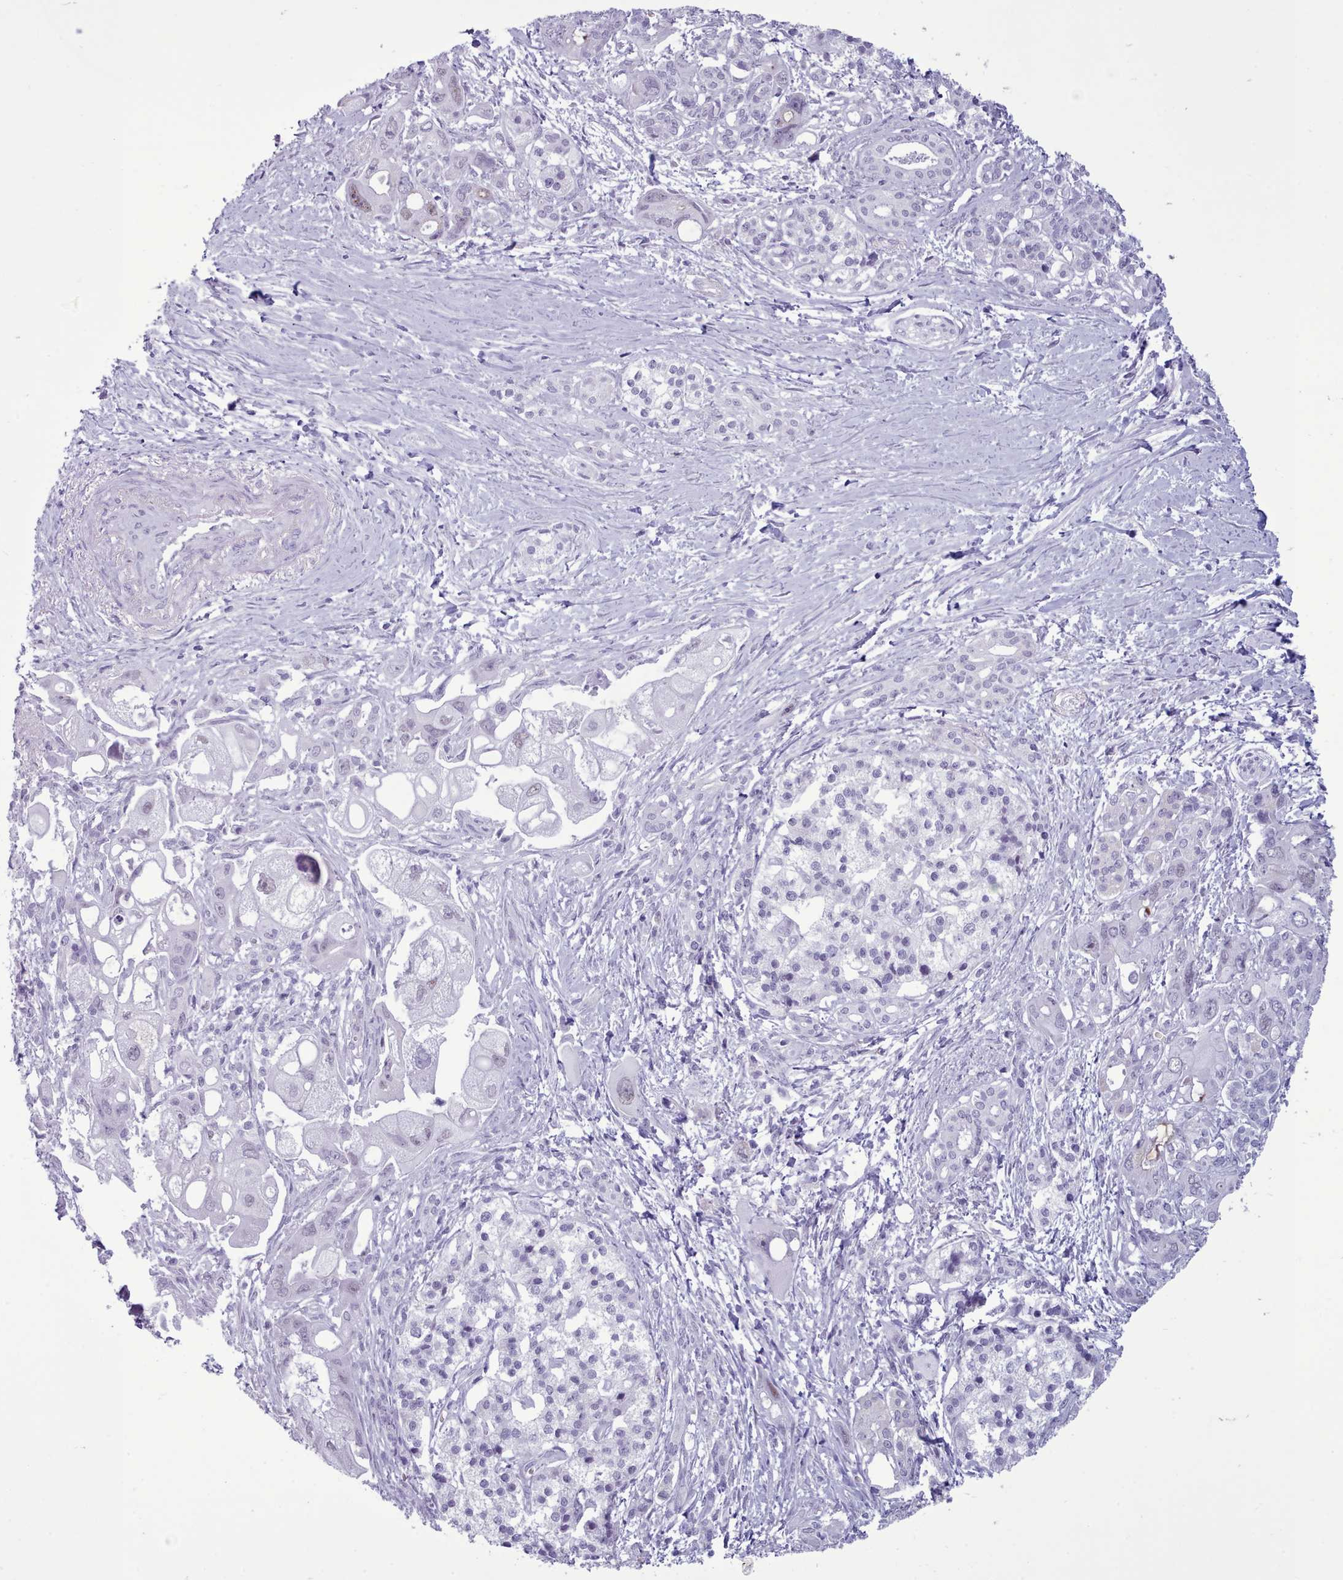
{"staining": {"intensity": "negative", "quantity": "none", "location": "none"}, "tissue": "pancreatic cancer", "cell_type": "Tumor cells", "image_type": "cancer", "snomed": [{"axis": "morphology", "description": "Adenocarcinoma, NOS"}, {"axis": "topography", "description": "Pancreas"}], "caption": "This is an IHC photomicrograph of adenocarcinoma (pancreatic). There is no staining in tumor cells.", "gene": "FBXO48", "patient": {"sex": "male", "age": 68}}